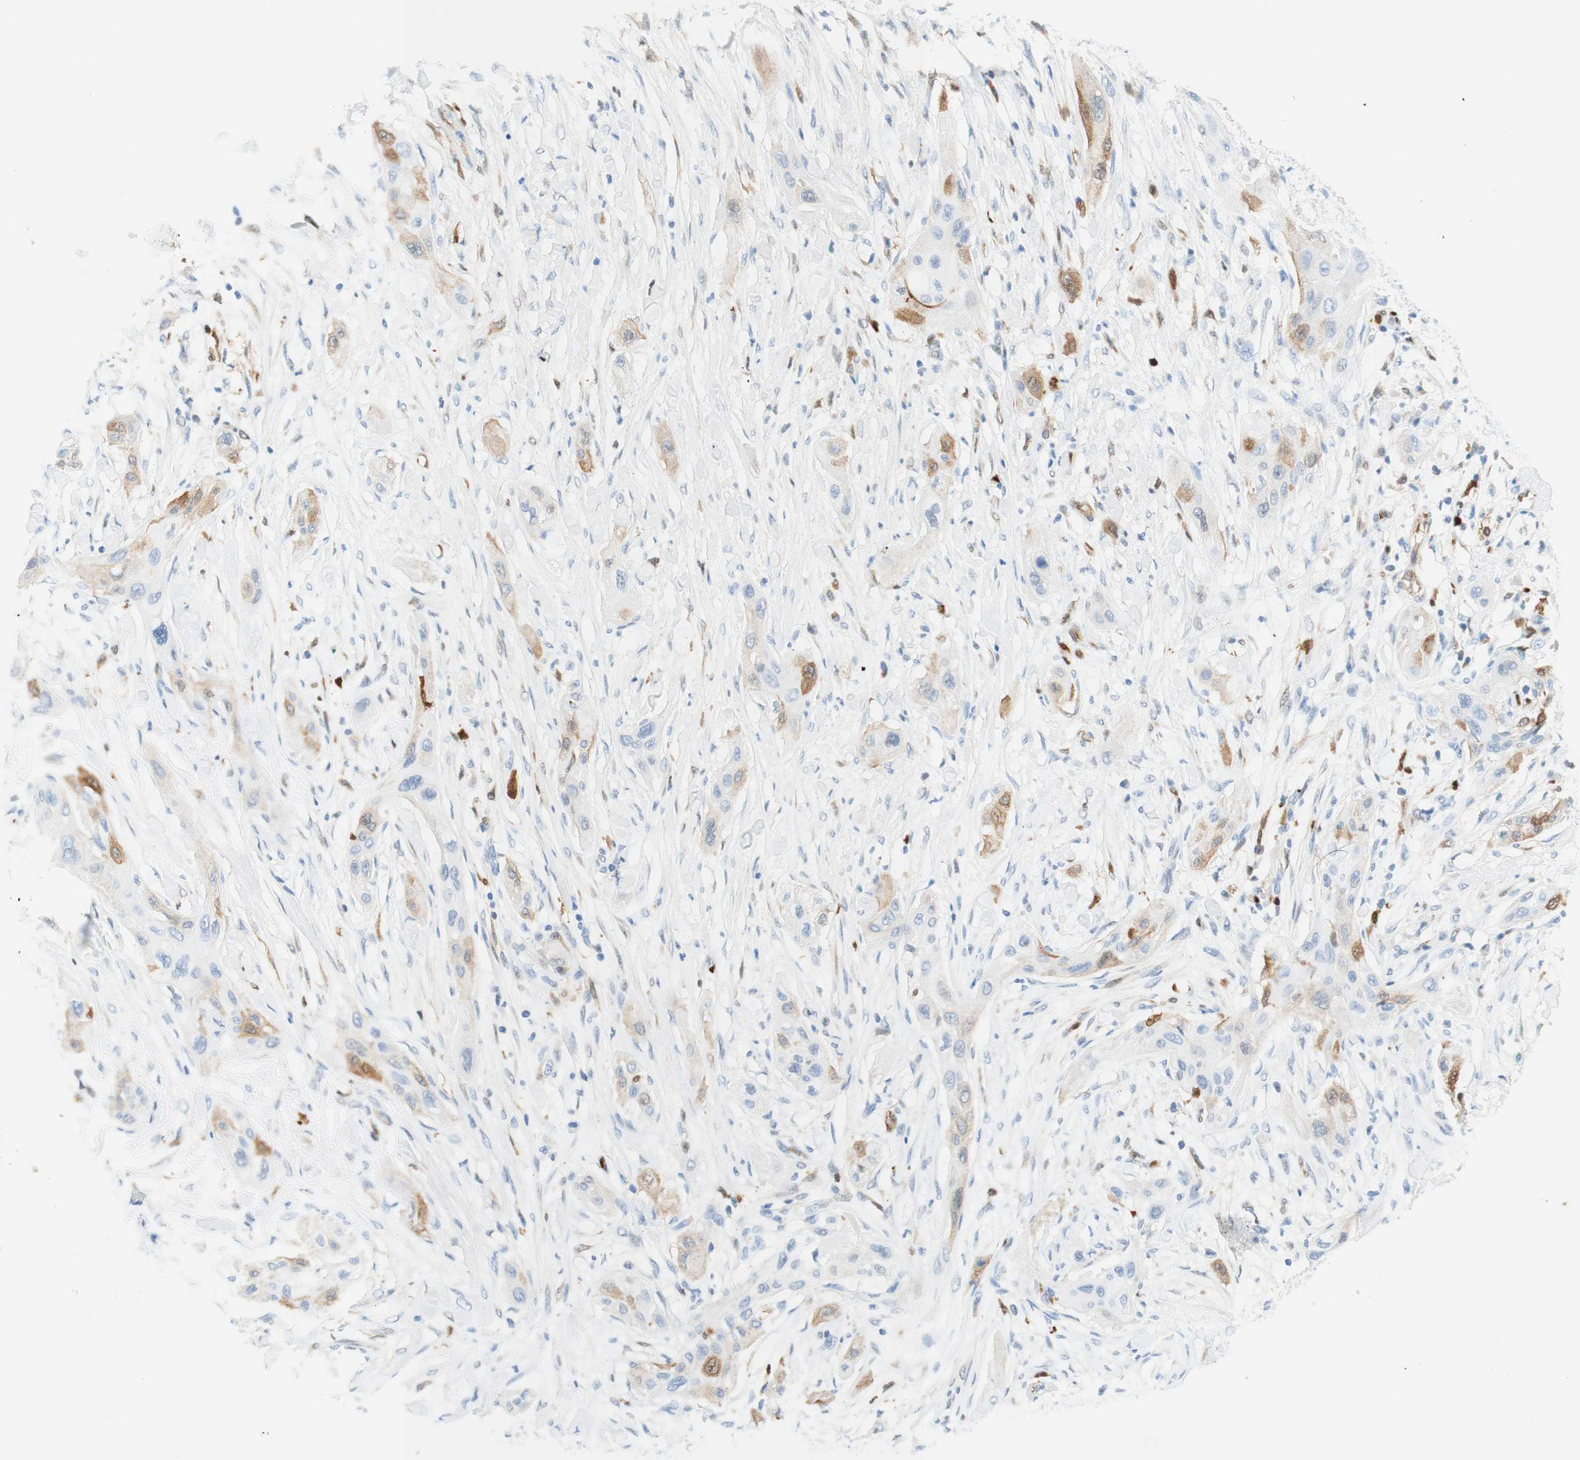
{"staining": {"intensity": "weak", "quantity": "25%-75%", "location": "cytoplasmic/membranous"}, "tissue": "lung cancer", "cell_type": "Tumor cells", "image_type": "cancer", "snomed": [{"axis": "morphology", "description": "Squamous cell carcinoma, NOS"}, {"axis": "topography", "description": "Lung"}], "caption": "High-power microscopy captured an immunohistochemistry histopathology image of lung cancer (squamous cell carcinoma), revealing weak cytoplasmic/membranous positivity in about 25%-75% of tumor cells.", "gene": "STMN1", "patient": {"sex": "female", "age": 47}}